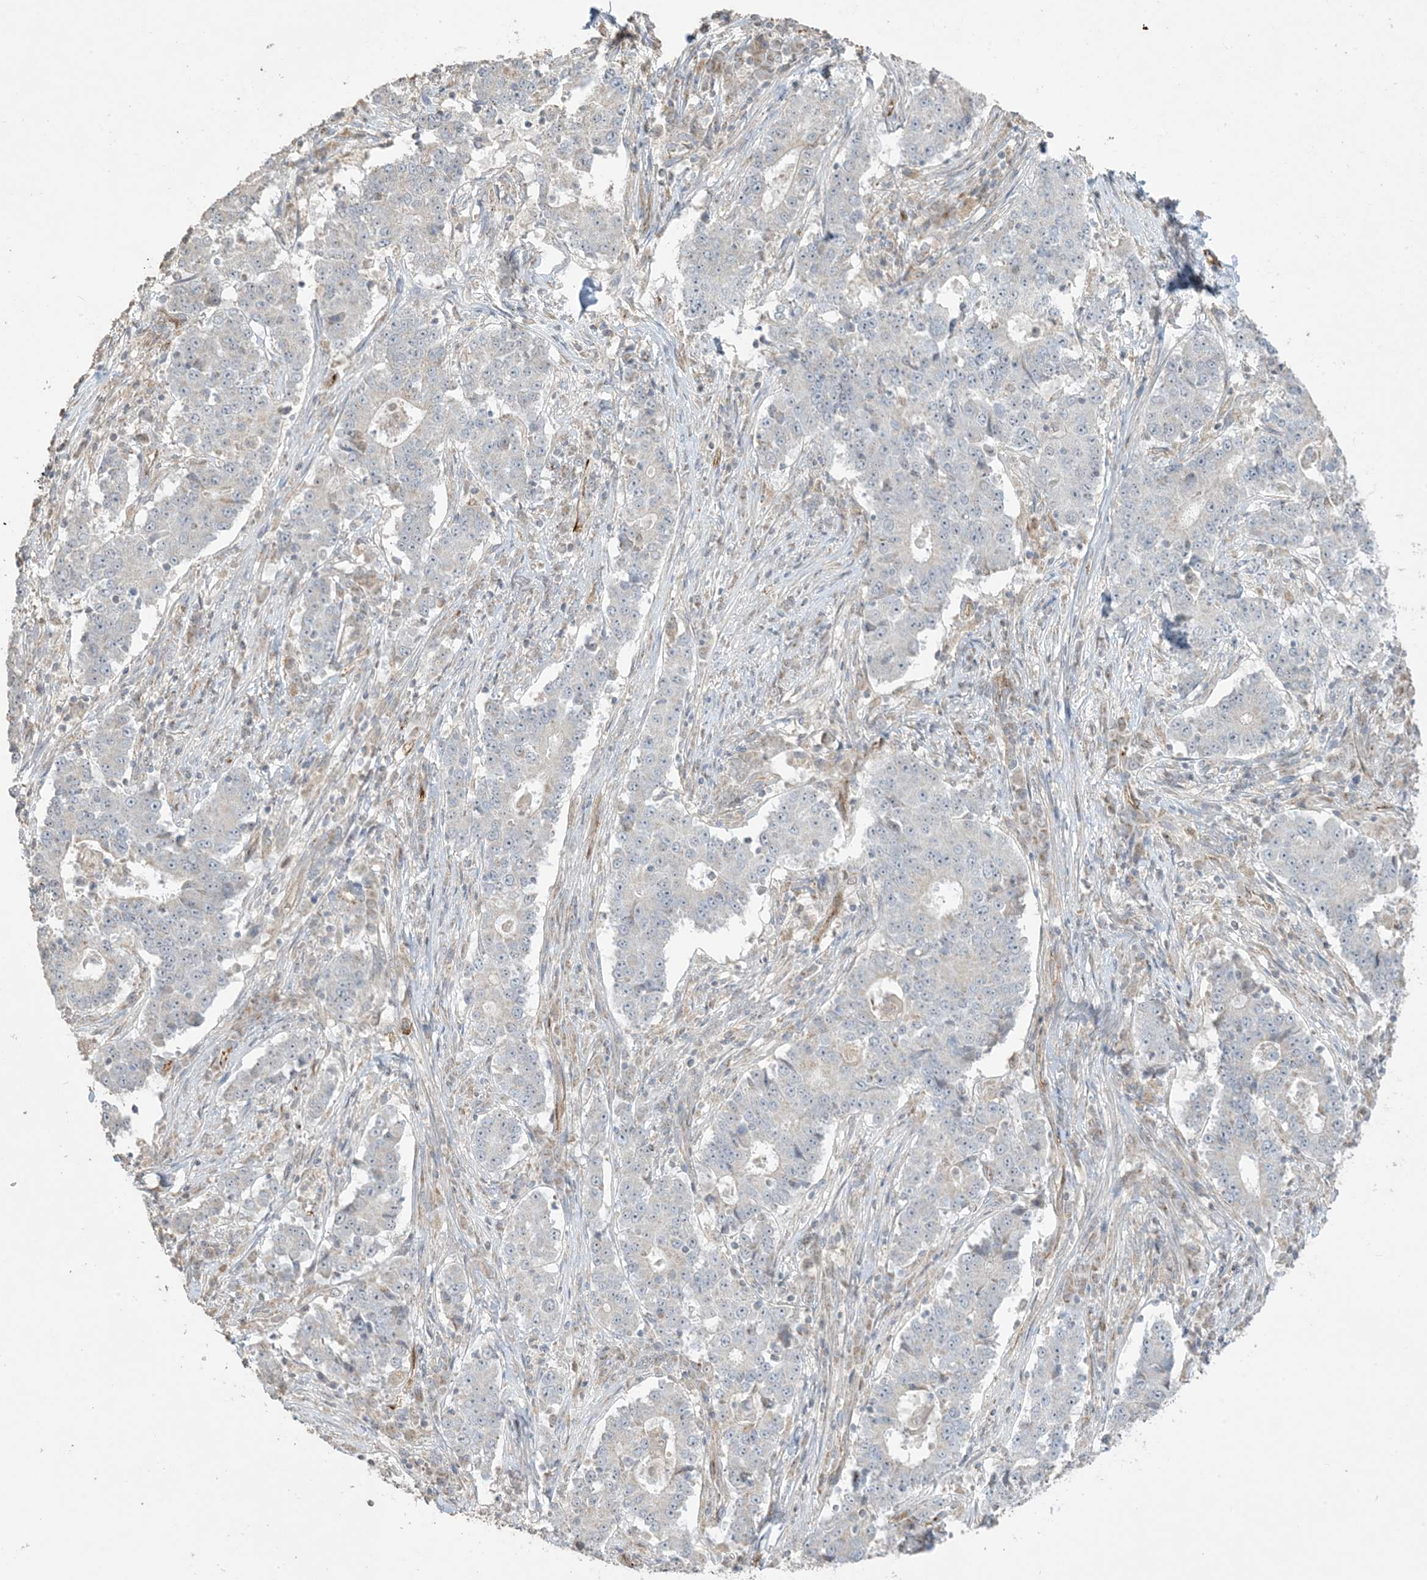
{"staining": {"intensity": "negative", "quantity": "none", "location": "none"}, "tissue": "stomach cancer", "cell_type": "Tumor cells", "image_type": "cancer", "snomed": [{"axis": "morphology", "description": "Adenocarcinoma, NOS"}, {"axis": "topography", "description": "Stomach"}], "caption": "The immunohistochemistry (IHC) photomicrograph has no significant positivity in tumor cells of stomach cancer (adenocarcinoma) tissue.", "gene": "AGA", "patient": {"sex": "male", "age": 59}}